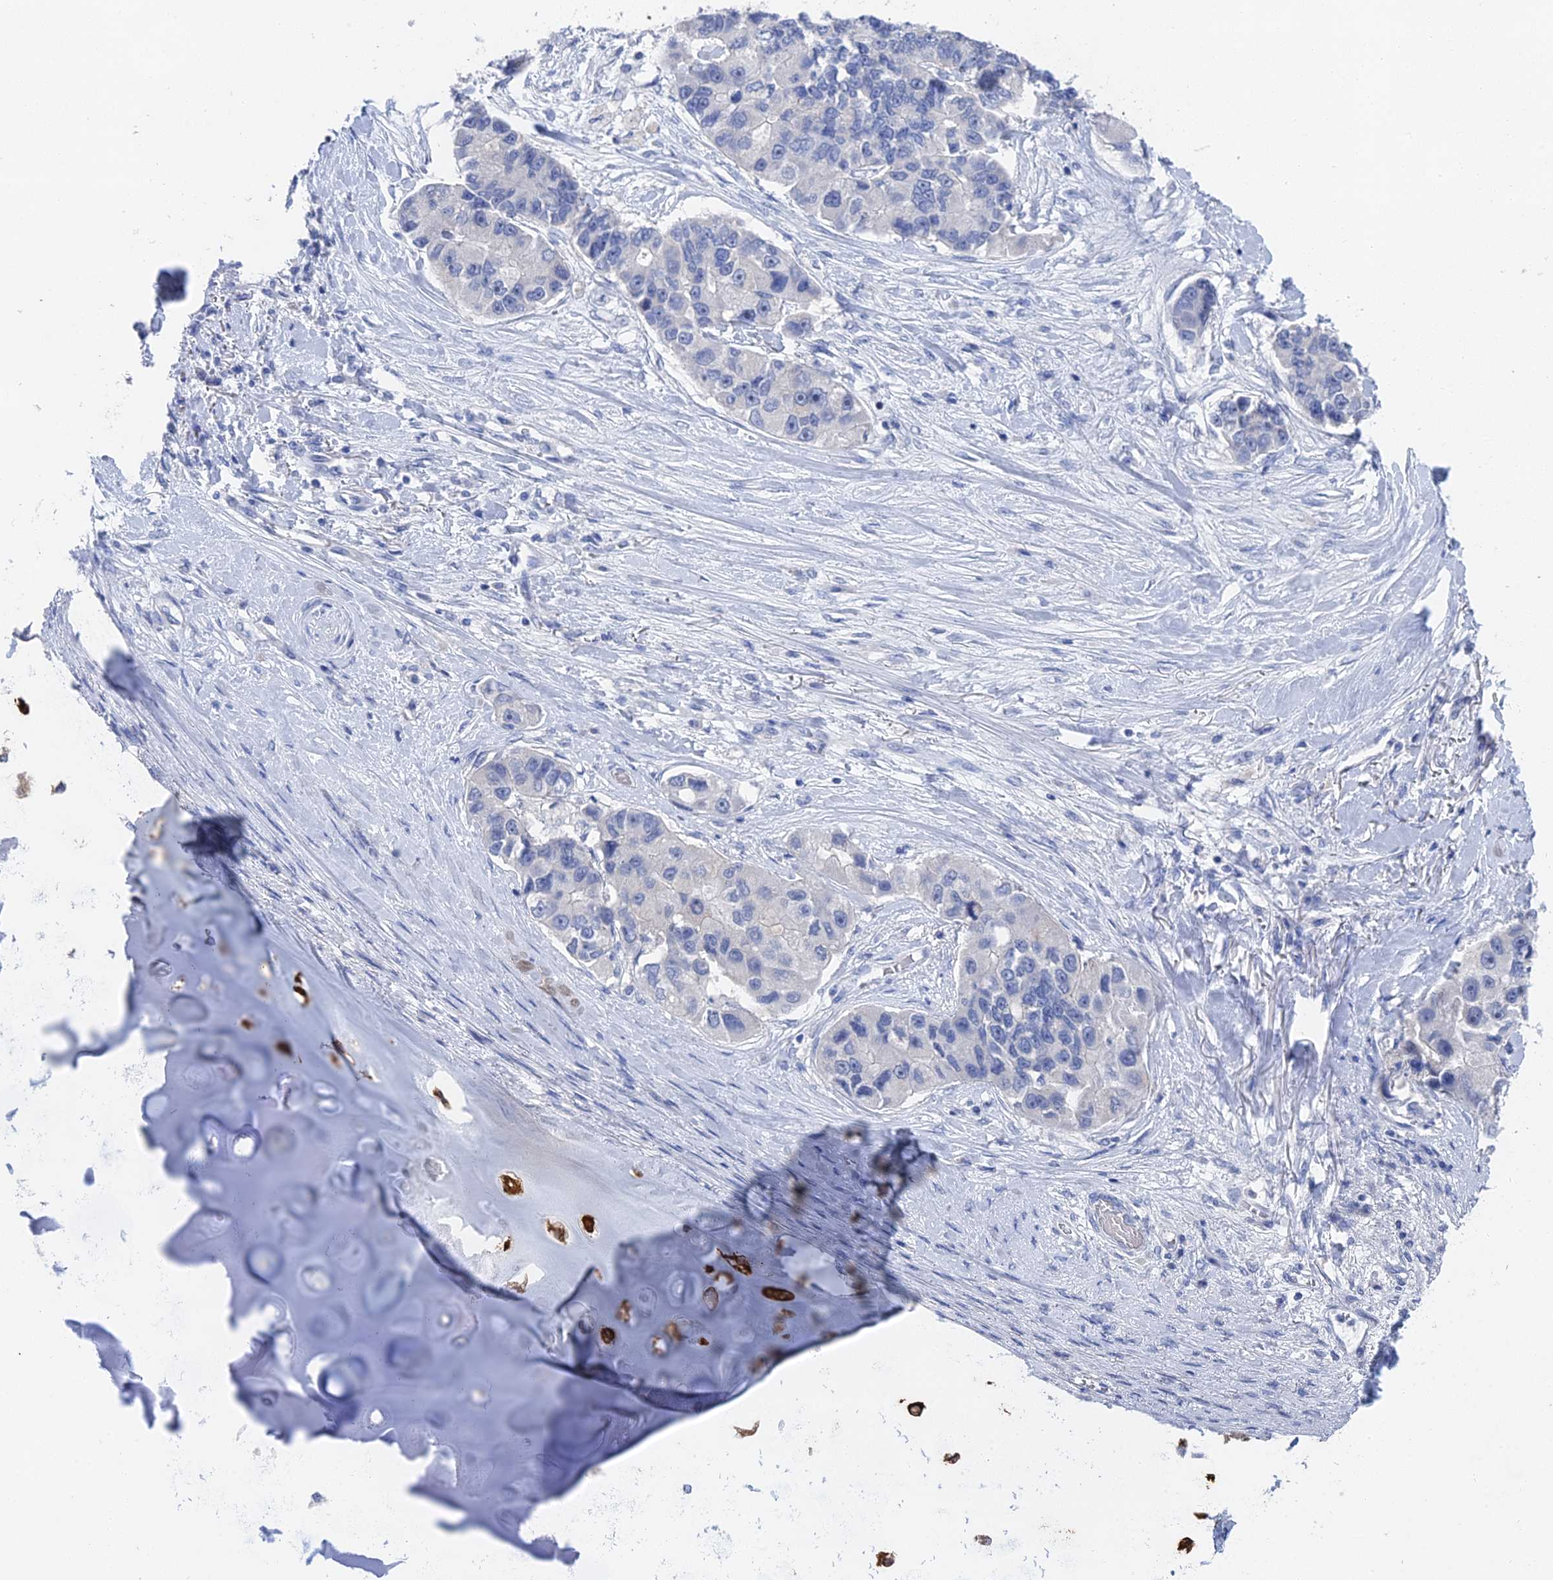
{"staining": {"intensity": "negative", "quantity": "none", "location": "none"}, "tissue": "lung cancer", "cell_type": "Tumor cells", "image_type": "cancer", "snomed": [{"axis": "morphology", "description": "Adenocarcinoma, NOS"}, {"axis": "topography", "description": "Lung"}], "caption": "Lung adenocarcinoma was stained to show a protein in brown. There is no significant positivity in tumor cells.", "gene": "GFAP", "patient": {"sex": "female", "age": 54}}